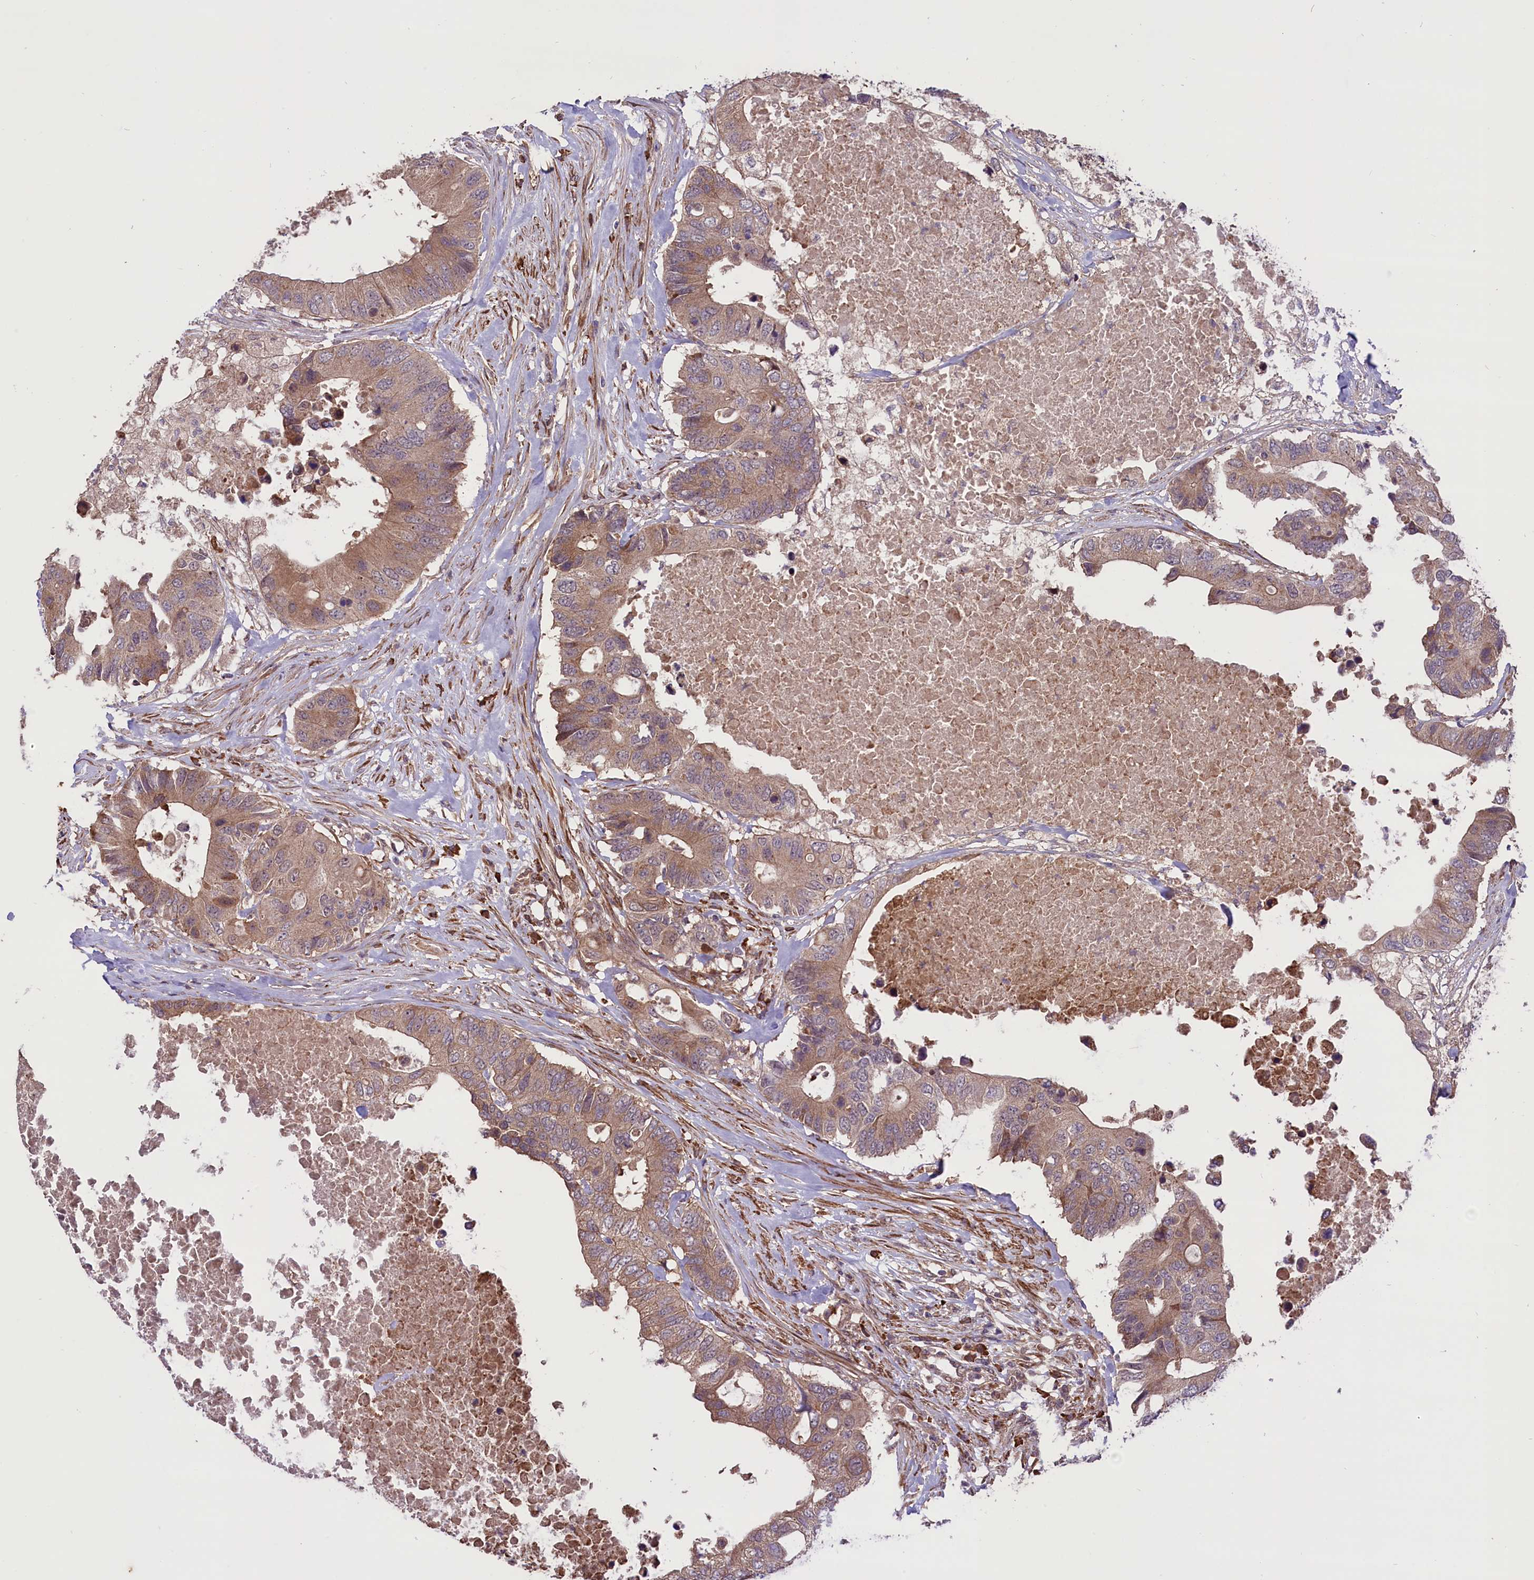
{"staining": {"intensity": "moderate", "quantity": ">75%", "location": "cytoplasmic/membranous"}, "tissue": "colorectal cancer", "cell_type": "Tumor cells", "image_type": "cancer", "snomed": [{"axis": "morphology", "description": "Adenocarcinoma, NOS"}, {"axis": "topography", "description": "Colon"}], "caption": "Human adenocarcinoma (colorectal) stained with a protein marker shows moderate staining in tumor cells.", "gene": "HDAC5", "patient": {"sex": "male", "age": 71}}